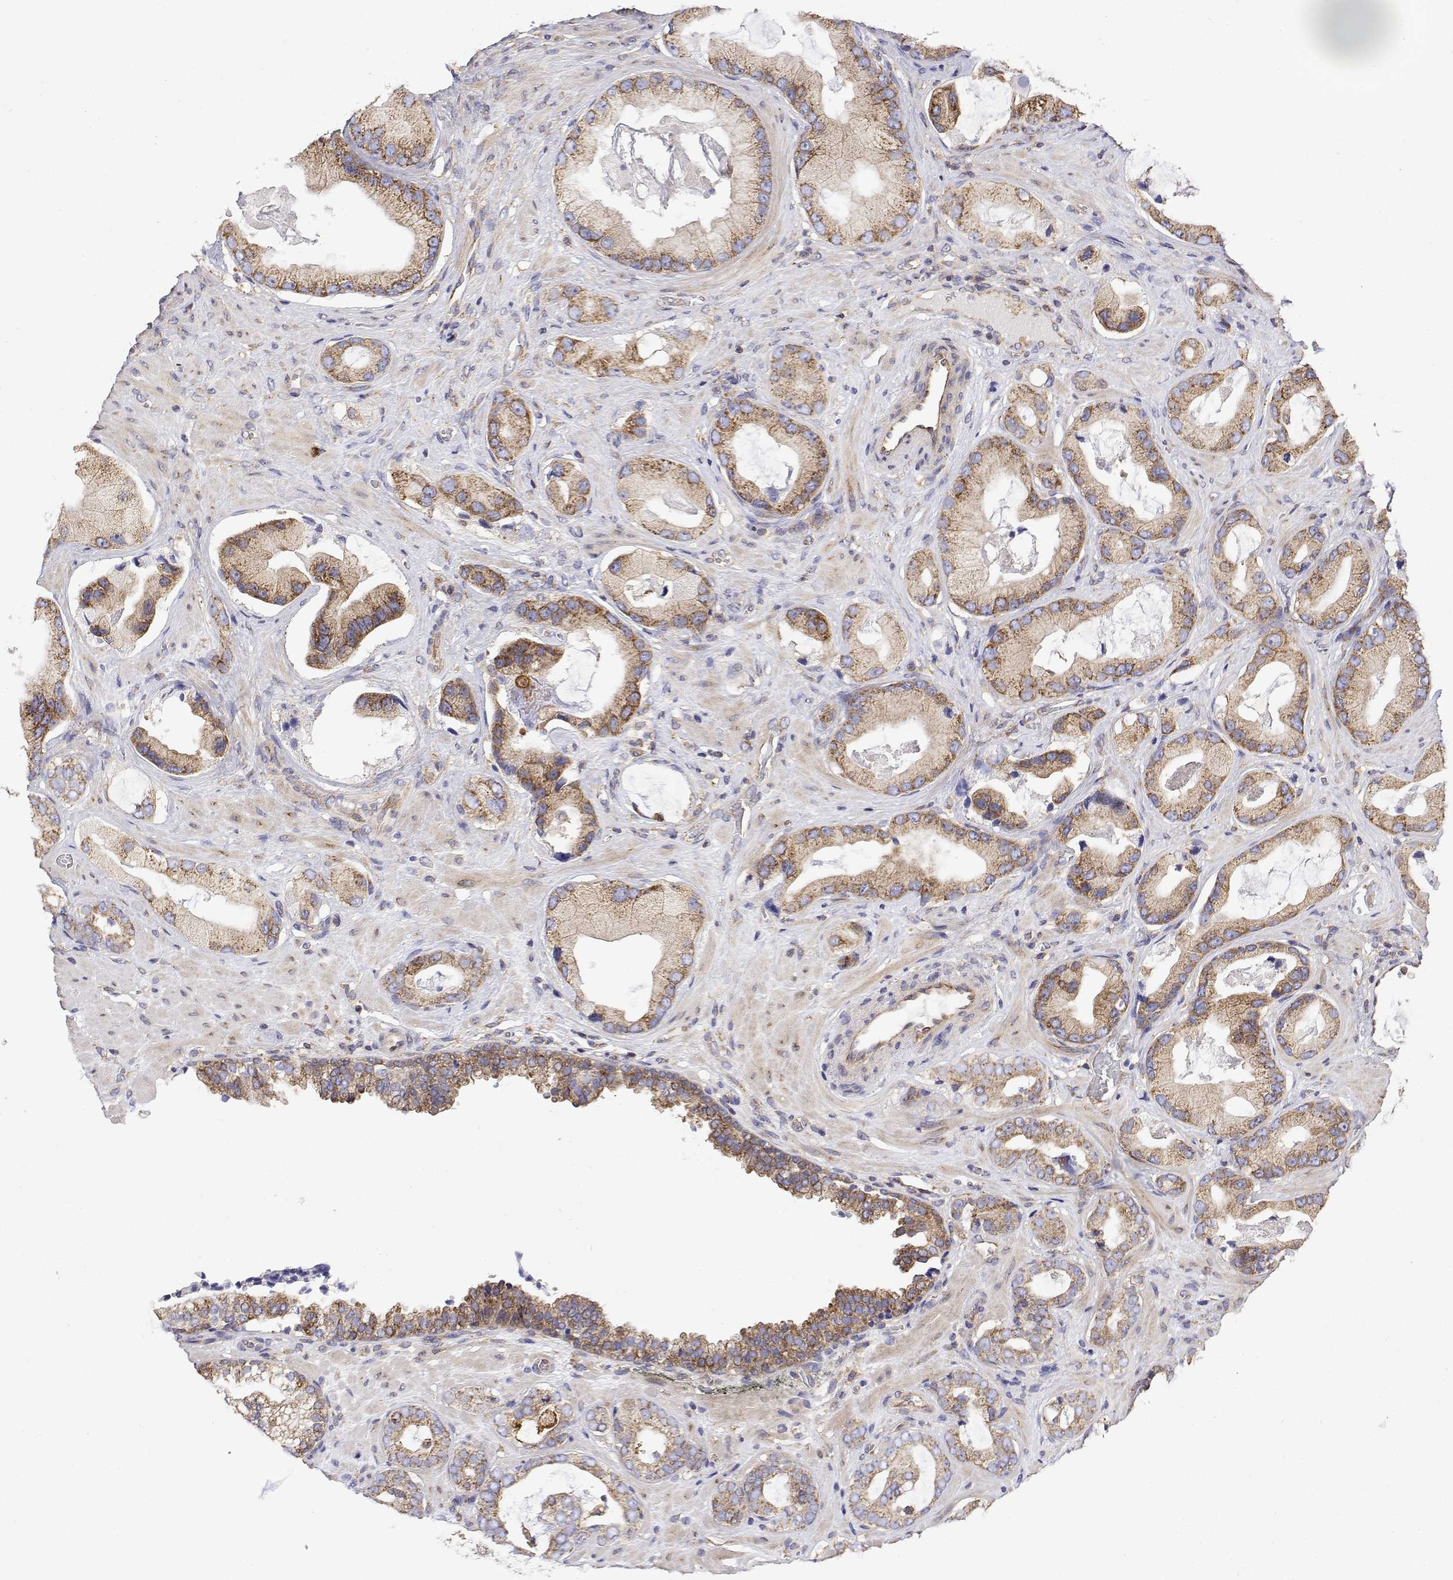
{"staining": {"intensity": "moderate", "quantity": ">75%", "location": "cytoplasmic/membranous"}, "tissue": "prostate cancer", "cell_type": "Tumor cells", "image_type": "cancer", "snomed": [{"axis": "morphology", "description": "Adenocarcinoma, Low grade"}, {"axis": "topography", "description": "Prostate"}], "caption": "DAB (3,3'-diaminobenzidine) immunohistochemical staining of adenocarcinoma (low-grade) (prostate) reveals moderate cytoplasmic/membranous protein staining in approximately >75% of tumor cells.", "gene": "EEF1G", "patient": {"sex": "male", "age": 62}}